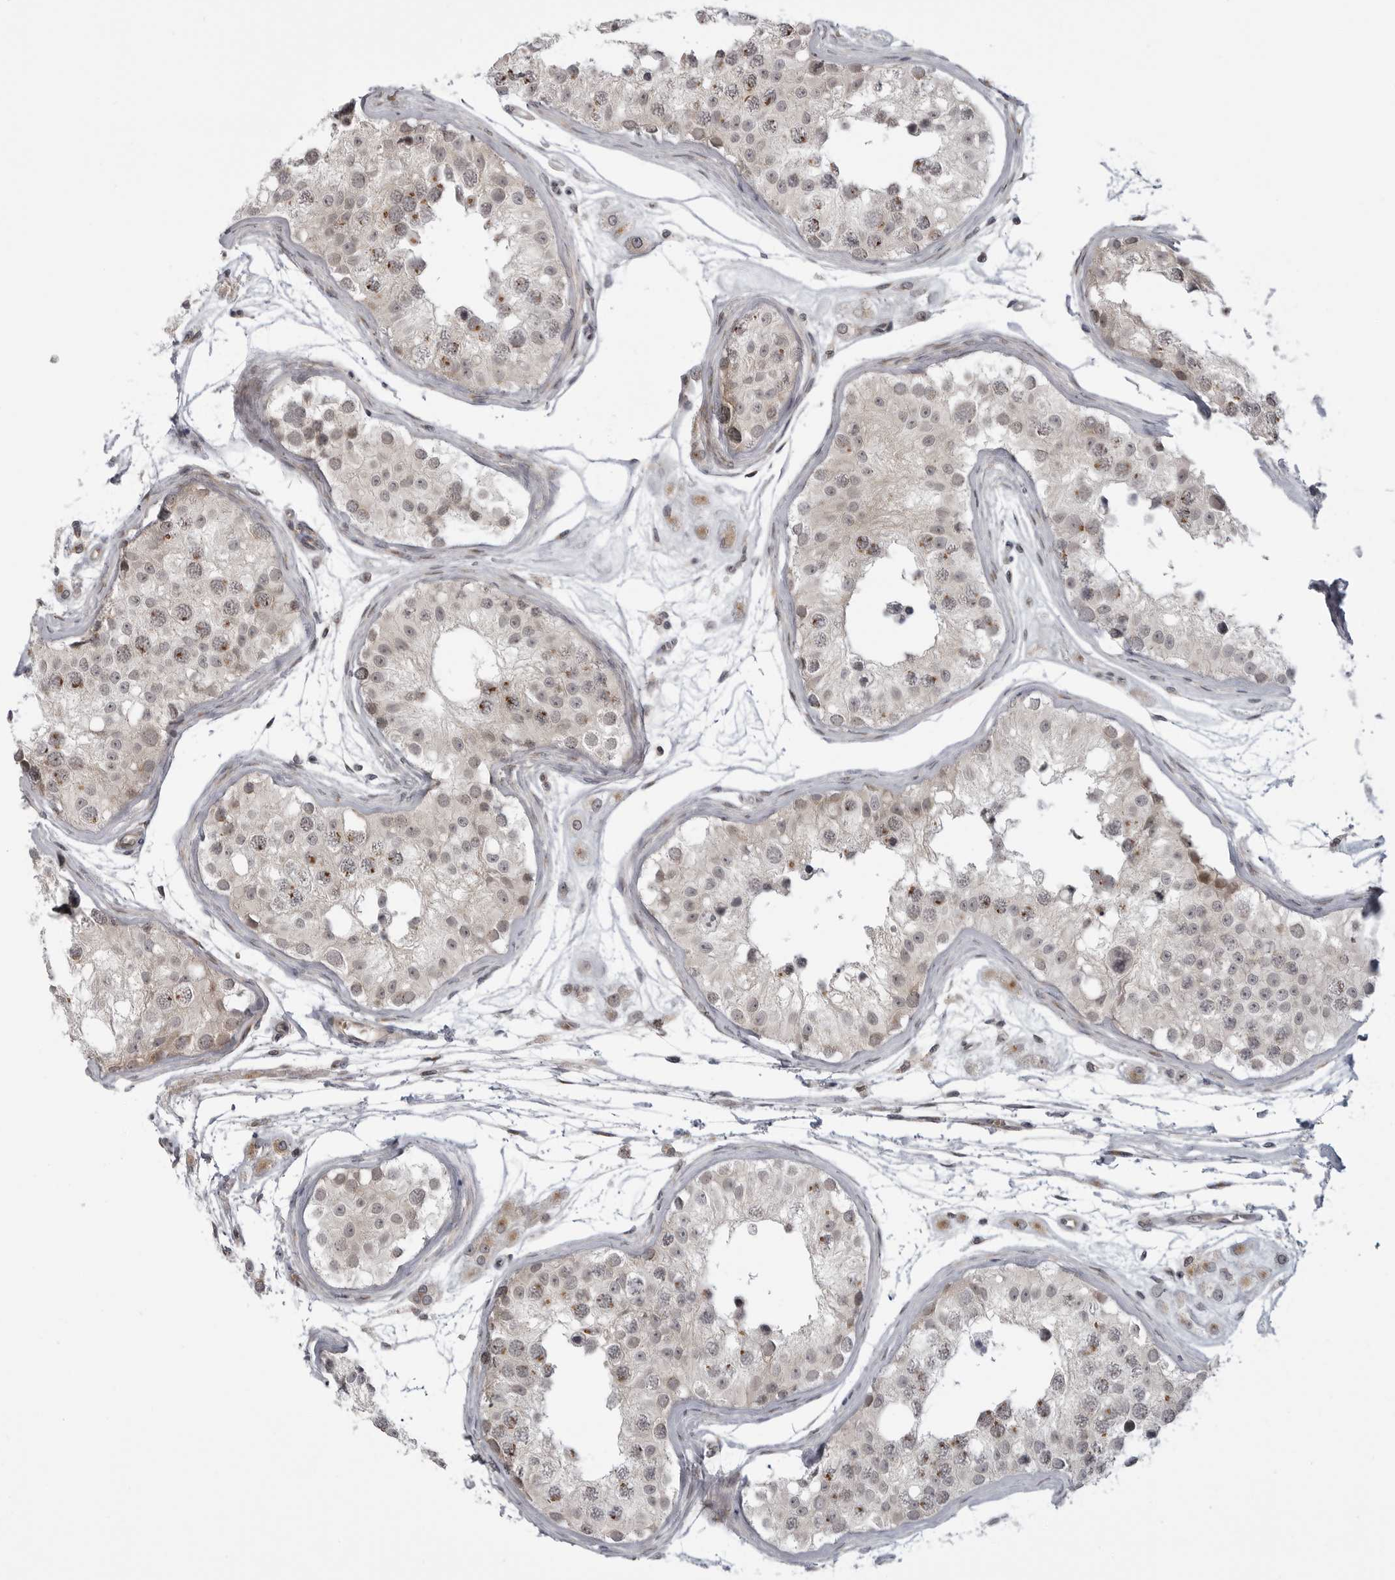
{"staining": {"intensity": "moderate", "quantity": "25%-75%", "location": "cytoplasmic/membranous,nuclear"}, "tissue": "testis", "cell_type": "Cells in seminiferous ducts", "image_type": "normal", "snomed": [{"axis": "morphology", "description": "Normal tissue, NOS"}, {"axis": "morphology", "description": "Adenocarcinoma, metastatic, NOS"}, {"axis": "topography", "description": "Testis"}], "caption": "Benign testis shows moderate cytoplasmic/membranous,nuclear positivity in approximately 25%-75% of cells in seminiferous ducts (IHC, brightfield microscopy, high magnification)..", "gene": "LRRC45", "patient": {"sex": "male", "age": 26}}